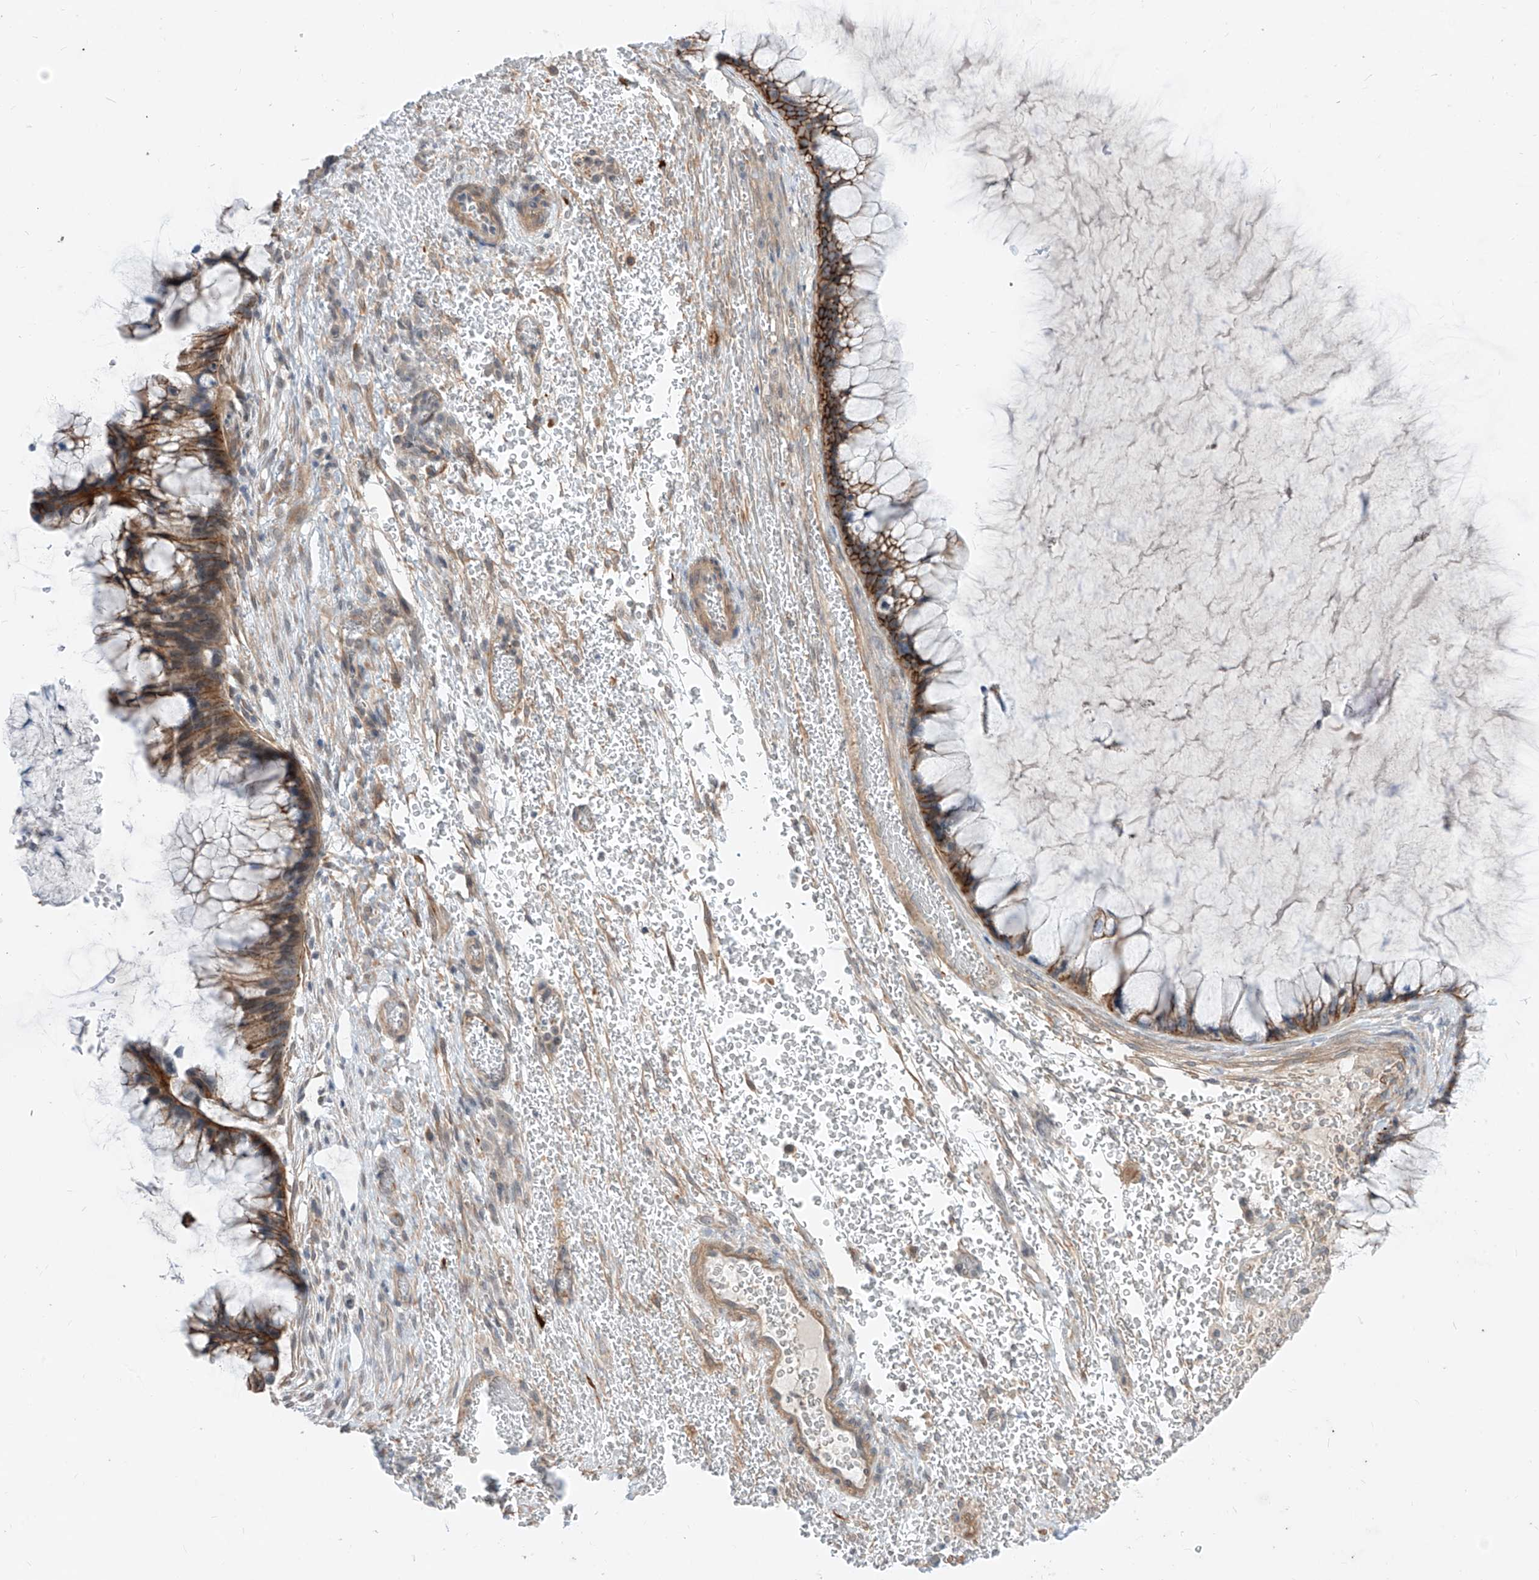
{"staining": {"intensity": "strong", "quantity": ">75%", "location": "cytoplasmic/membranous"}, "tissue": "ovarian cancer", "cell_type": "Tumor cells", "image_type": "cancer", "snomed": [{"axis": "morphology", "description": "Cystadenocarcinoma, mucinous, NOS"}, {"axis": "topography", "description": "Ovary"}], "caption": "Immunohistochemical staining of human ovarian mucinous cystadenocarcinoma reveals strong cytoplasmic/membranous protein positivity in about >75% of tumor cells.", "gene": "ABLIM2", "patient": {"sex": "female", "age": 37}}